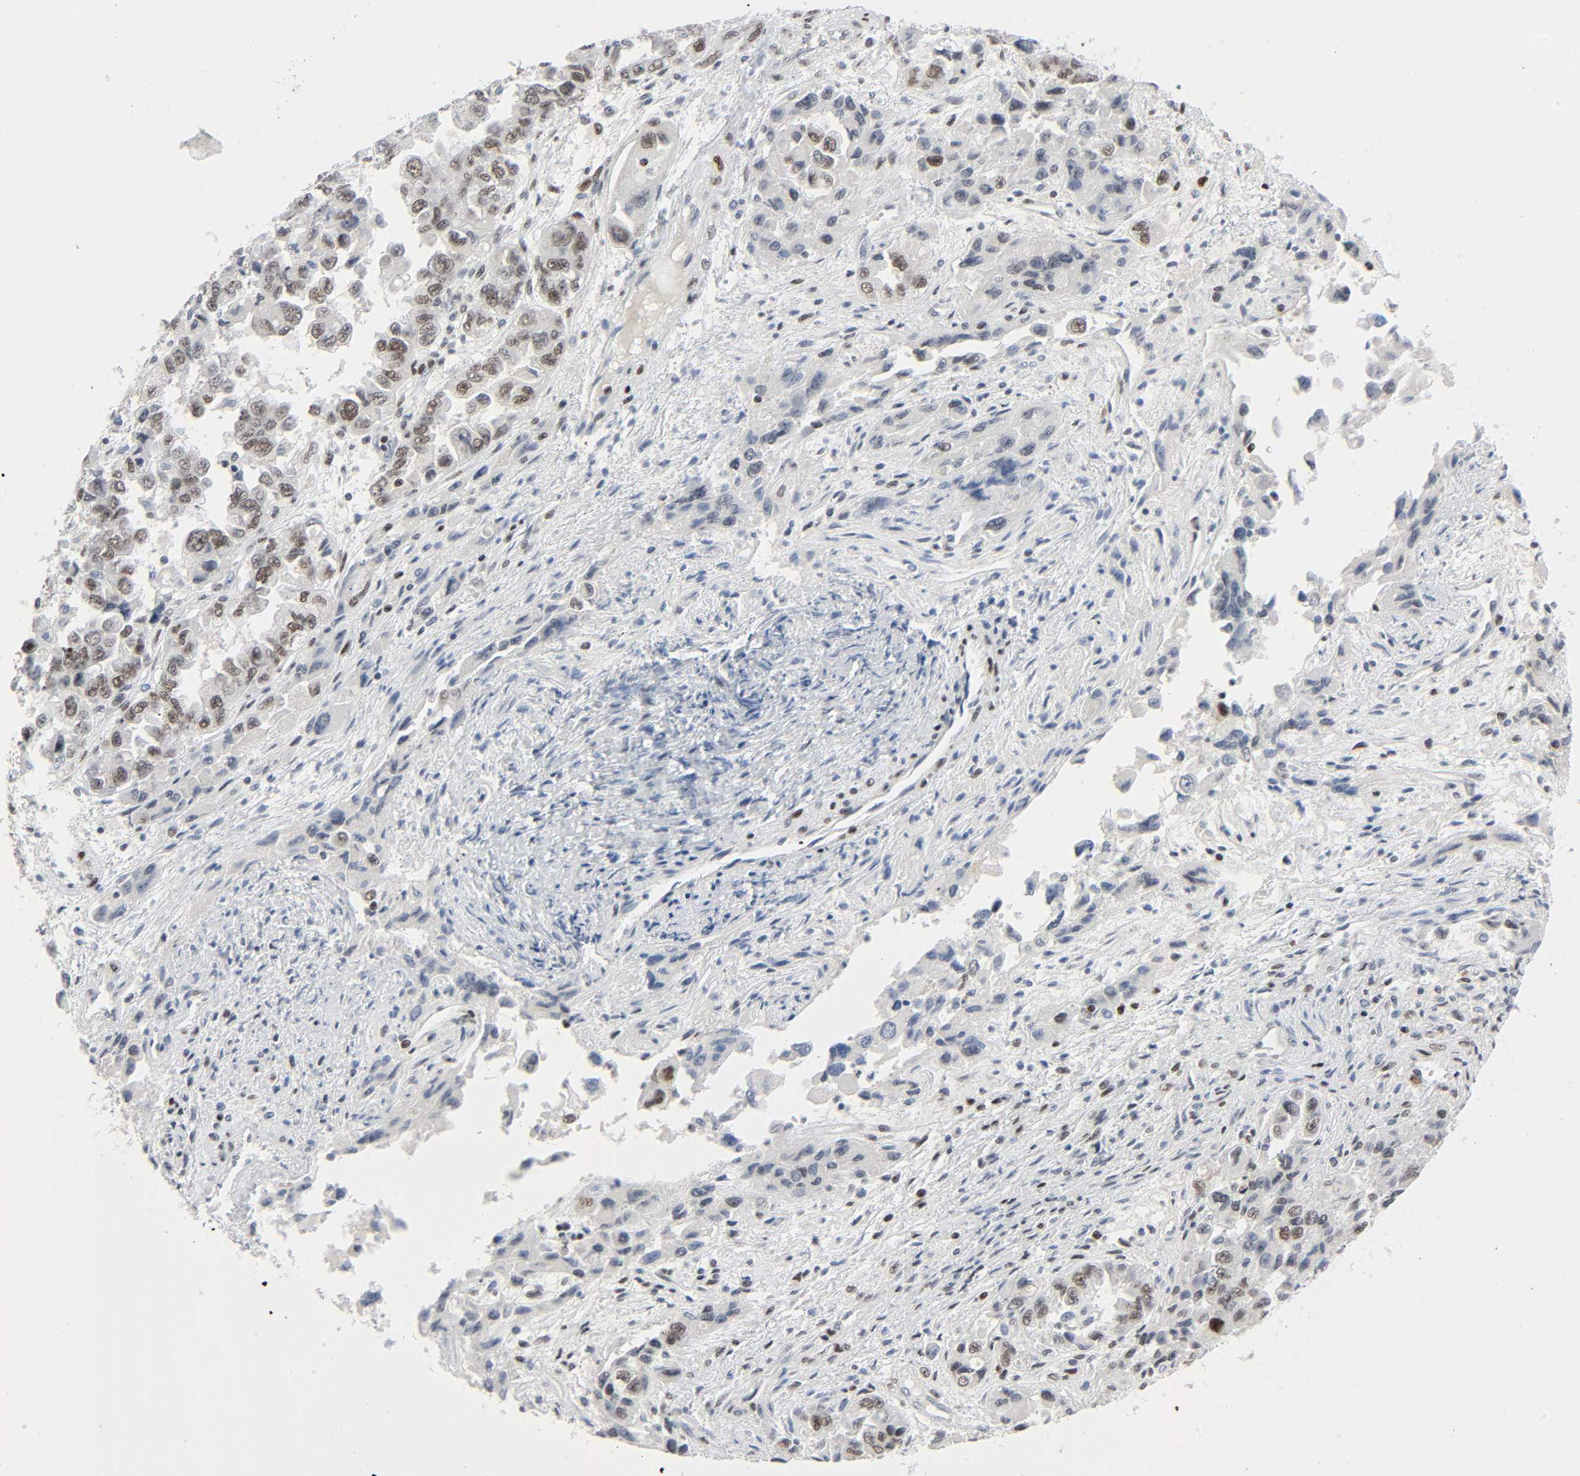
{"staining": {"intensity": "moderate", "quantity": ">75%", "location": "nuclear"}, "tissue": "ovarian cancer", "cell_type": "Tumor cells", "image_type": "cancer", "snomed": [{"axis": "morphology", "description": "Carcinoma, endometroid"}, {"axis": "topography", "description": "Ovary"}], "caption": "This histopathology image shows immunohistochemistry (IHC) staining of ovarian cancer, with medium moderate nuclear expression in about >75% of tumor cells.", "gene": "CREBBP", "patient": {"sex": "female", "age": 50}}